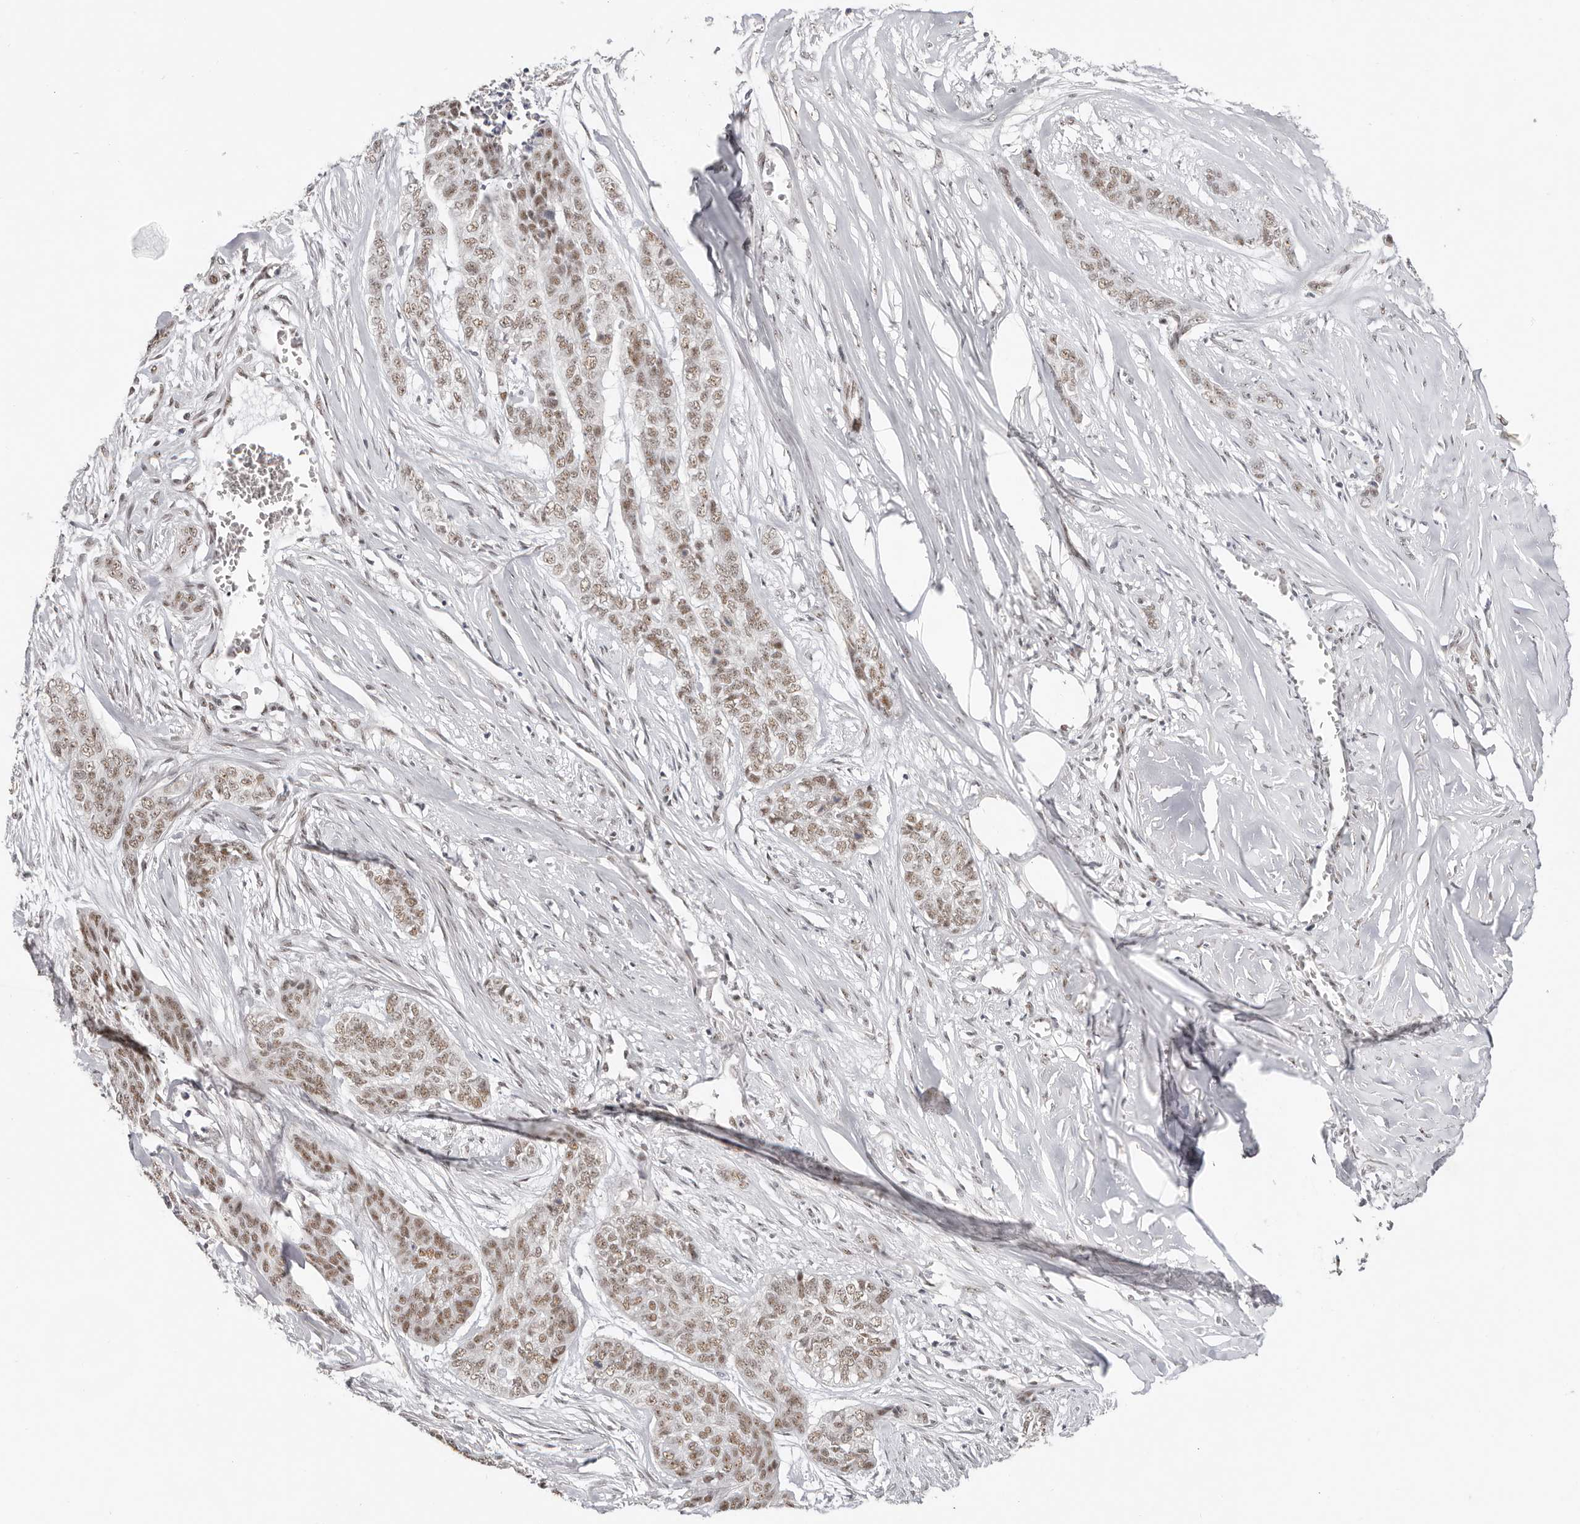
{"staining": {"intensity": "moderate", "quantity": ">75%", "location": "nuclear"}, "tissue": "skin cancer", "cell_type": "Tumor cells", "image_type": "cancer", "snomed": [{"axis": "morphology", "description": "Basal cell carcinoma"}, {"axis": "topography", "description": "Skin"}], "caption": "A micrograph showing moderate nuclear expression in approximately >75% of tumor cells in skin cancer (basal cell carcinoma), as visualized by brown immunohistochemical staining.", "gene": "LARP7", "patient": {"sex": "female", "age": 64}}